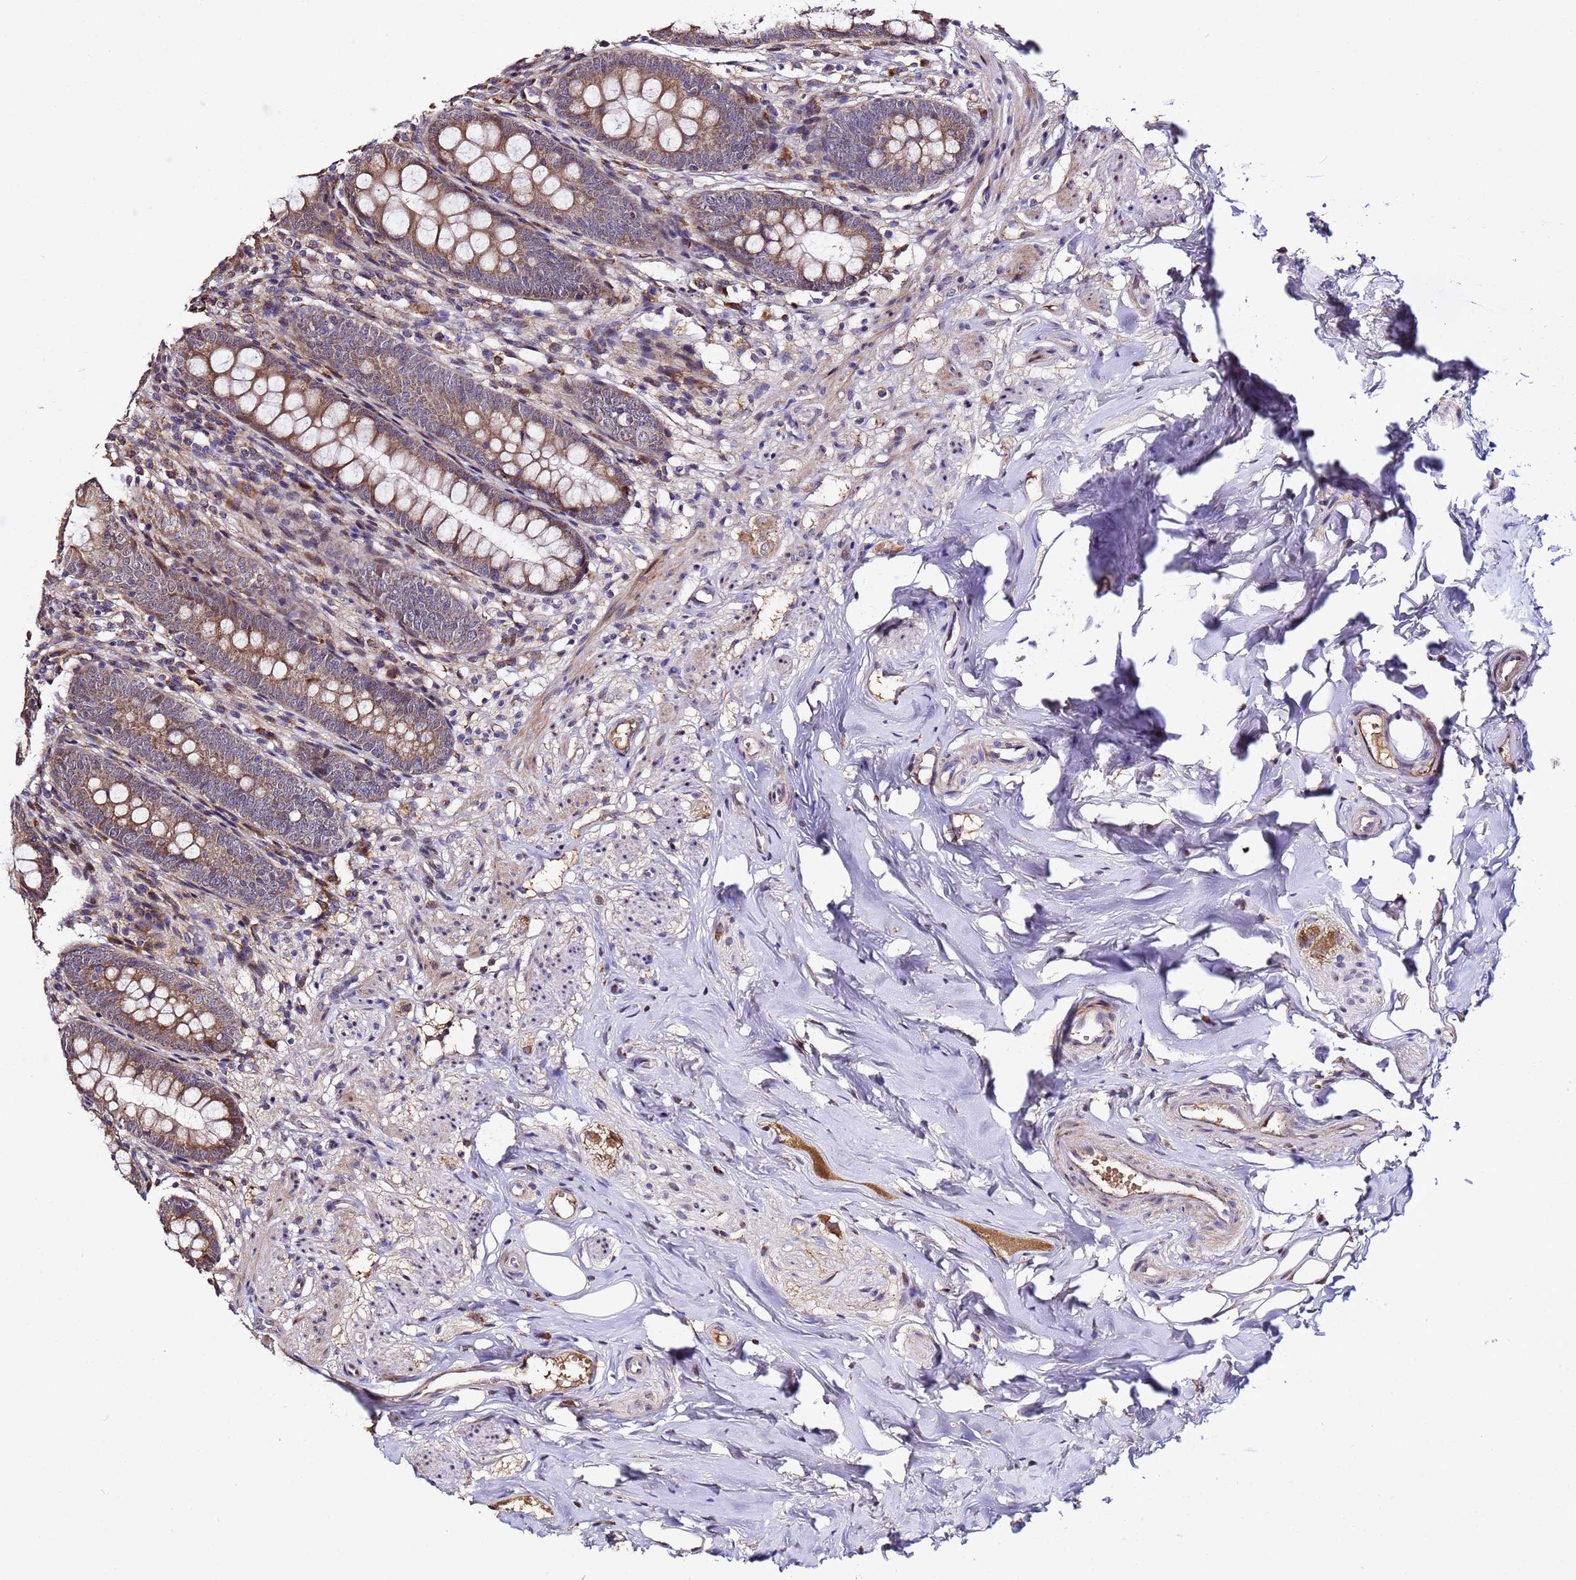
{"staining": {"intensity": "moderate", "quantity": ">75%", "location": "cytoplasmic/membranous"}, "tissue": "appendix", "cell_type": "Glandular cells", "image_type": "normal", "snomed": [{"axis": "morphology", "description": "Normal tissue, NOS"}, {"axis": "topography", "description": "Appendix"}], "caption": "Protein positivity by IHC reveals moderate cytoplasmic/membranous expression in about >75% of glandular cells in unremarkable appendix. The protein of interest is stained brown, and the nuclei are stained in blue (DAB (3,3'-diaminobenzidine) IHC with brightfield microscopy, high magnification).", "gene": "WNK4", "patient": {"sex": "female", "age": 51}}